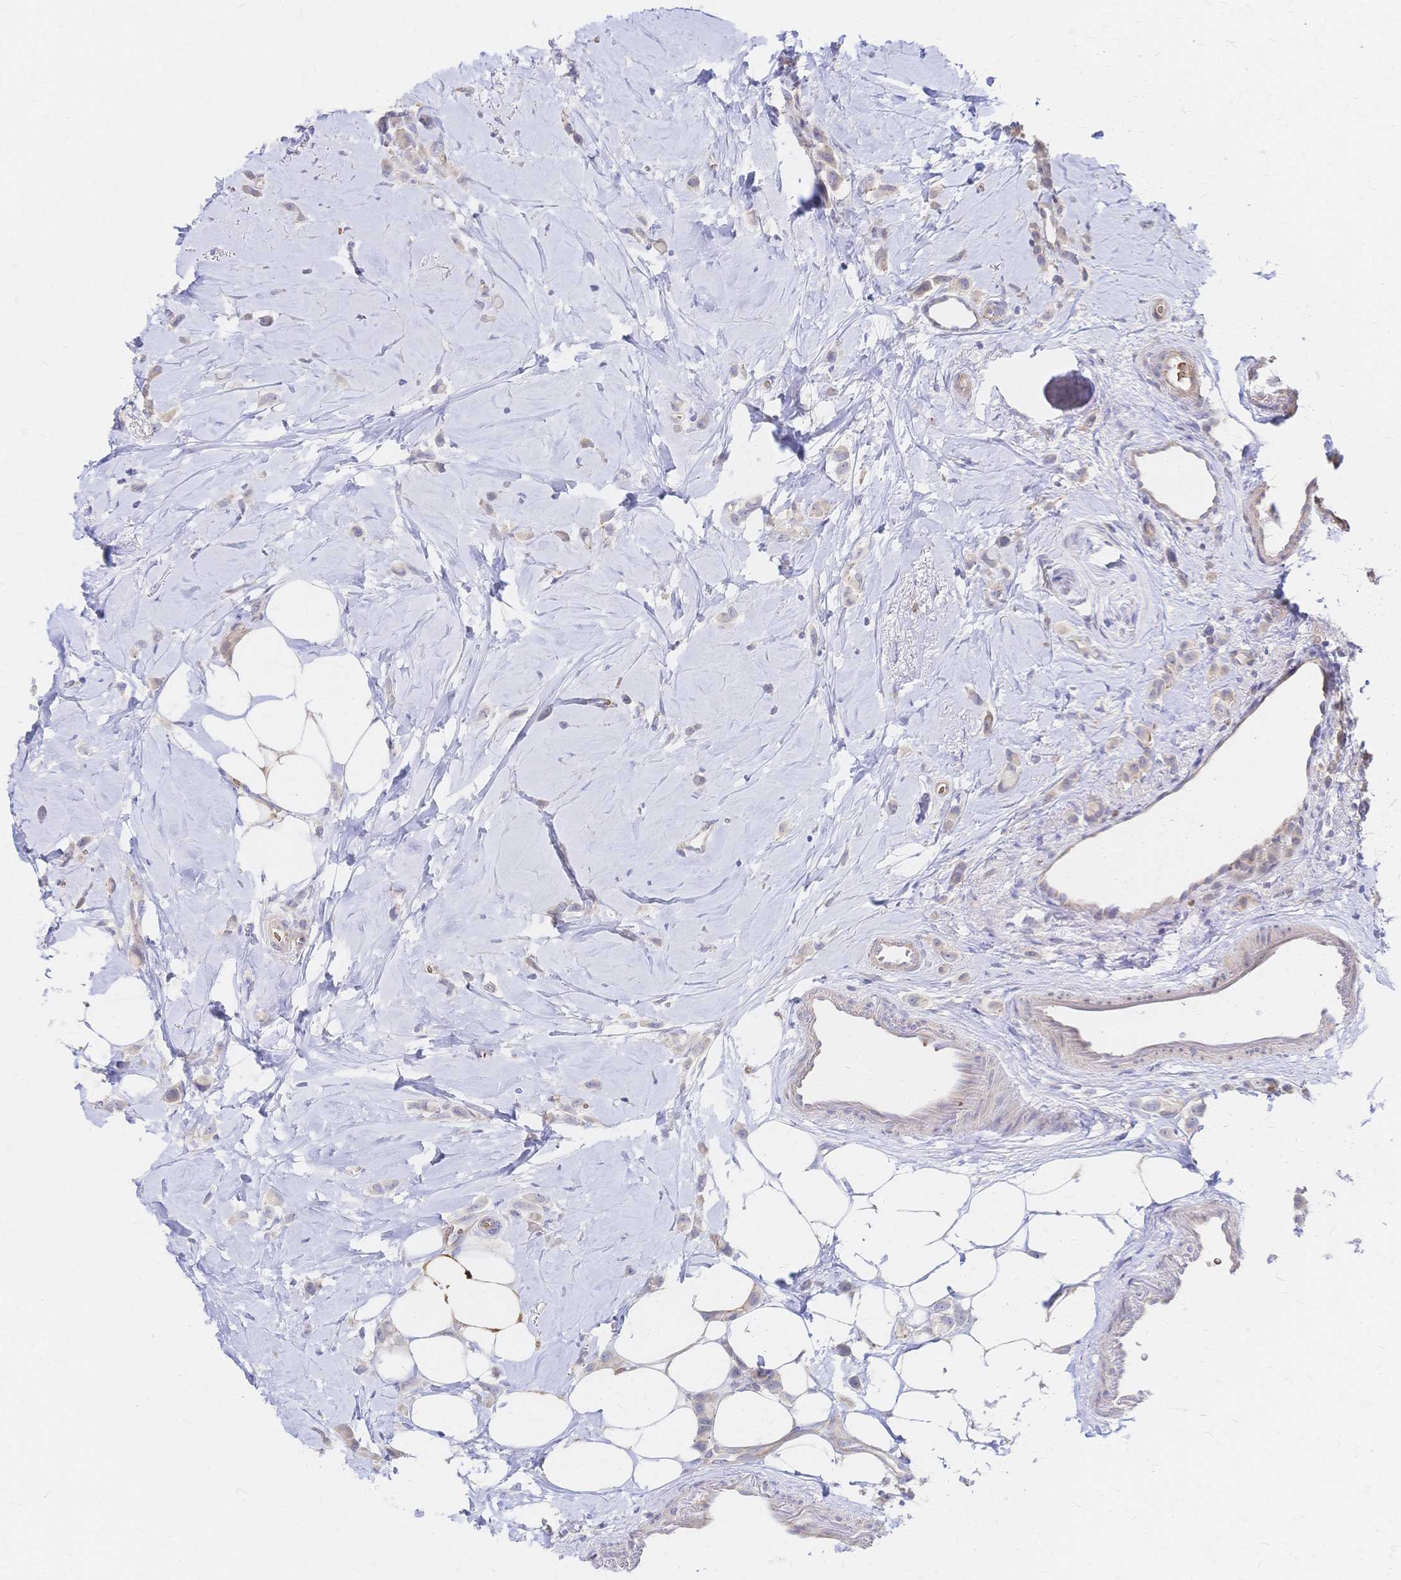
{"staining": {"intensity": "weak", "quantity": "25%-75%", "location": "cytoplasmic/membranous"}, "tissue": "breast cancer", "cell_type": "Tumor cells", "image_type": "cancer", "snomed": [{"axis": "morphology", "description": "Lobular carcinoma"}, {"axis": "topography", "description": "Breast"}], "caption": "The immunohistochemical stain labels weak cytoplasmic/membranous expression in tumor cells of breast cancer (lobular carcinoma) tissue.", "gene": "SLC5A1", "patient": {"sex": "female", "age": 66}}